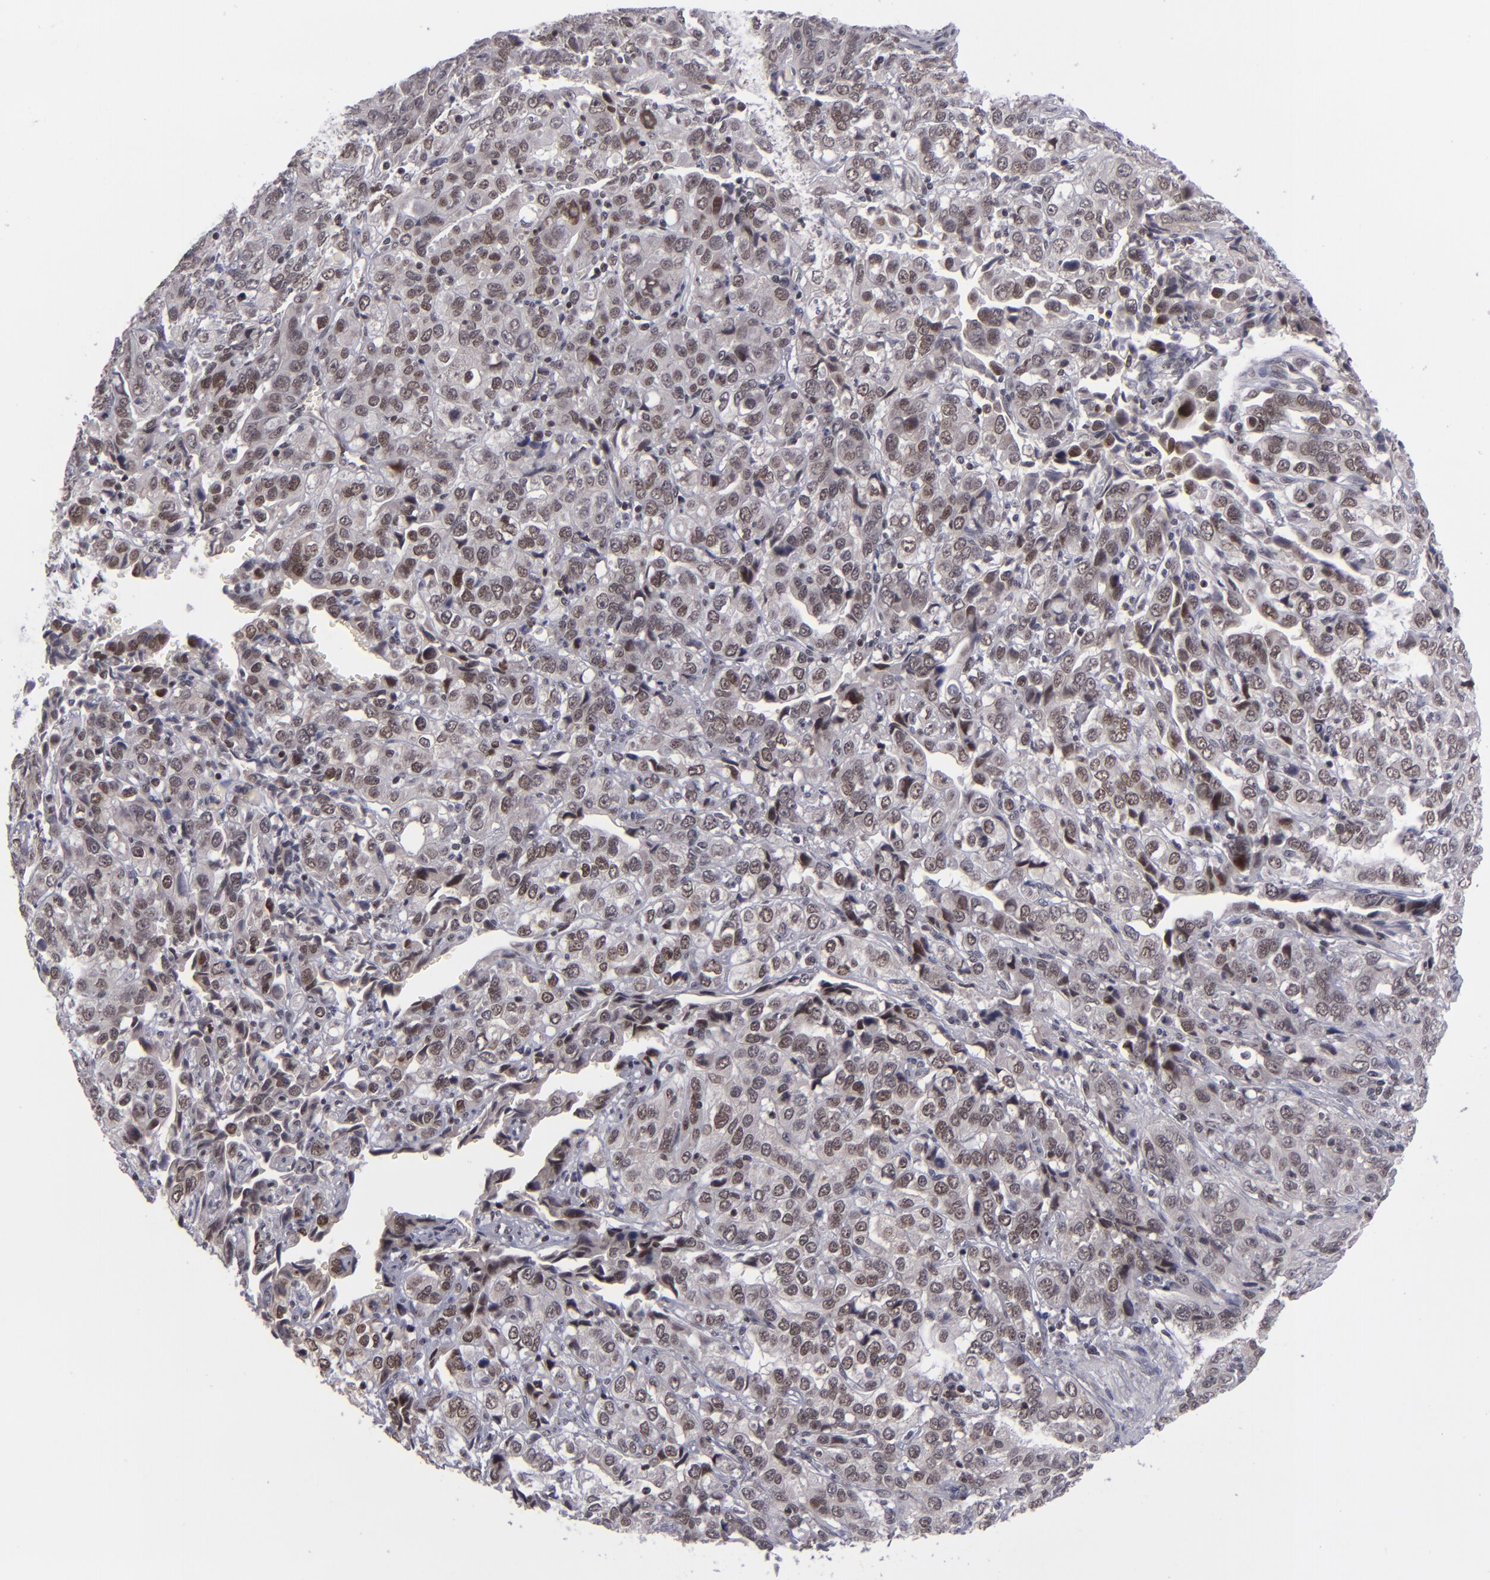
{"staining": {"intensity": "weak", "quantity": ">75%", "location": "nuclear"}, "tissue": "stomach cancer", "cell_type": "Tumor cells", "image_type": "cancer", "snomed": [{"axis": "morphology", "description": "Adenocarcinoma, NOS"}, {"axis": "topography", "description": "Stomach, upper"}], "caption": "Tumor cells show low levels of weak nuclear positivity in about >75% of cells in stomach adenocarcinoma. (IHC, brightfield microscopy, high magnification).", "gene": "MLLT3", "patient": {"sex": "male", "age": 76}}